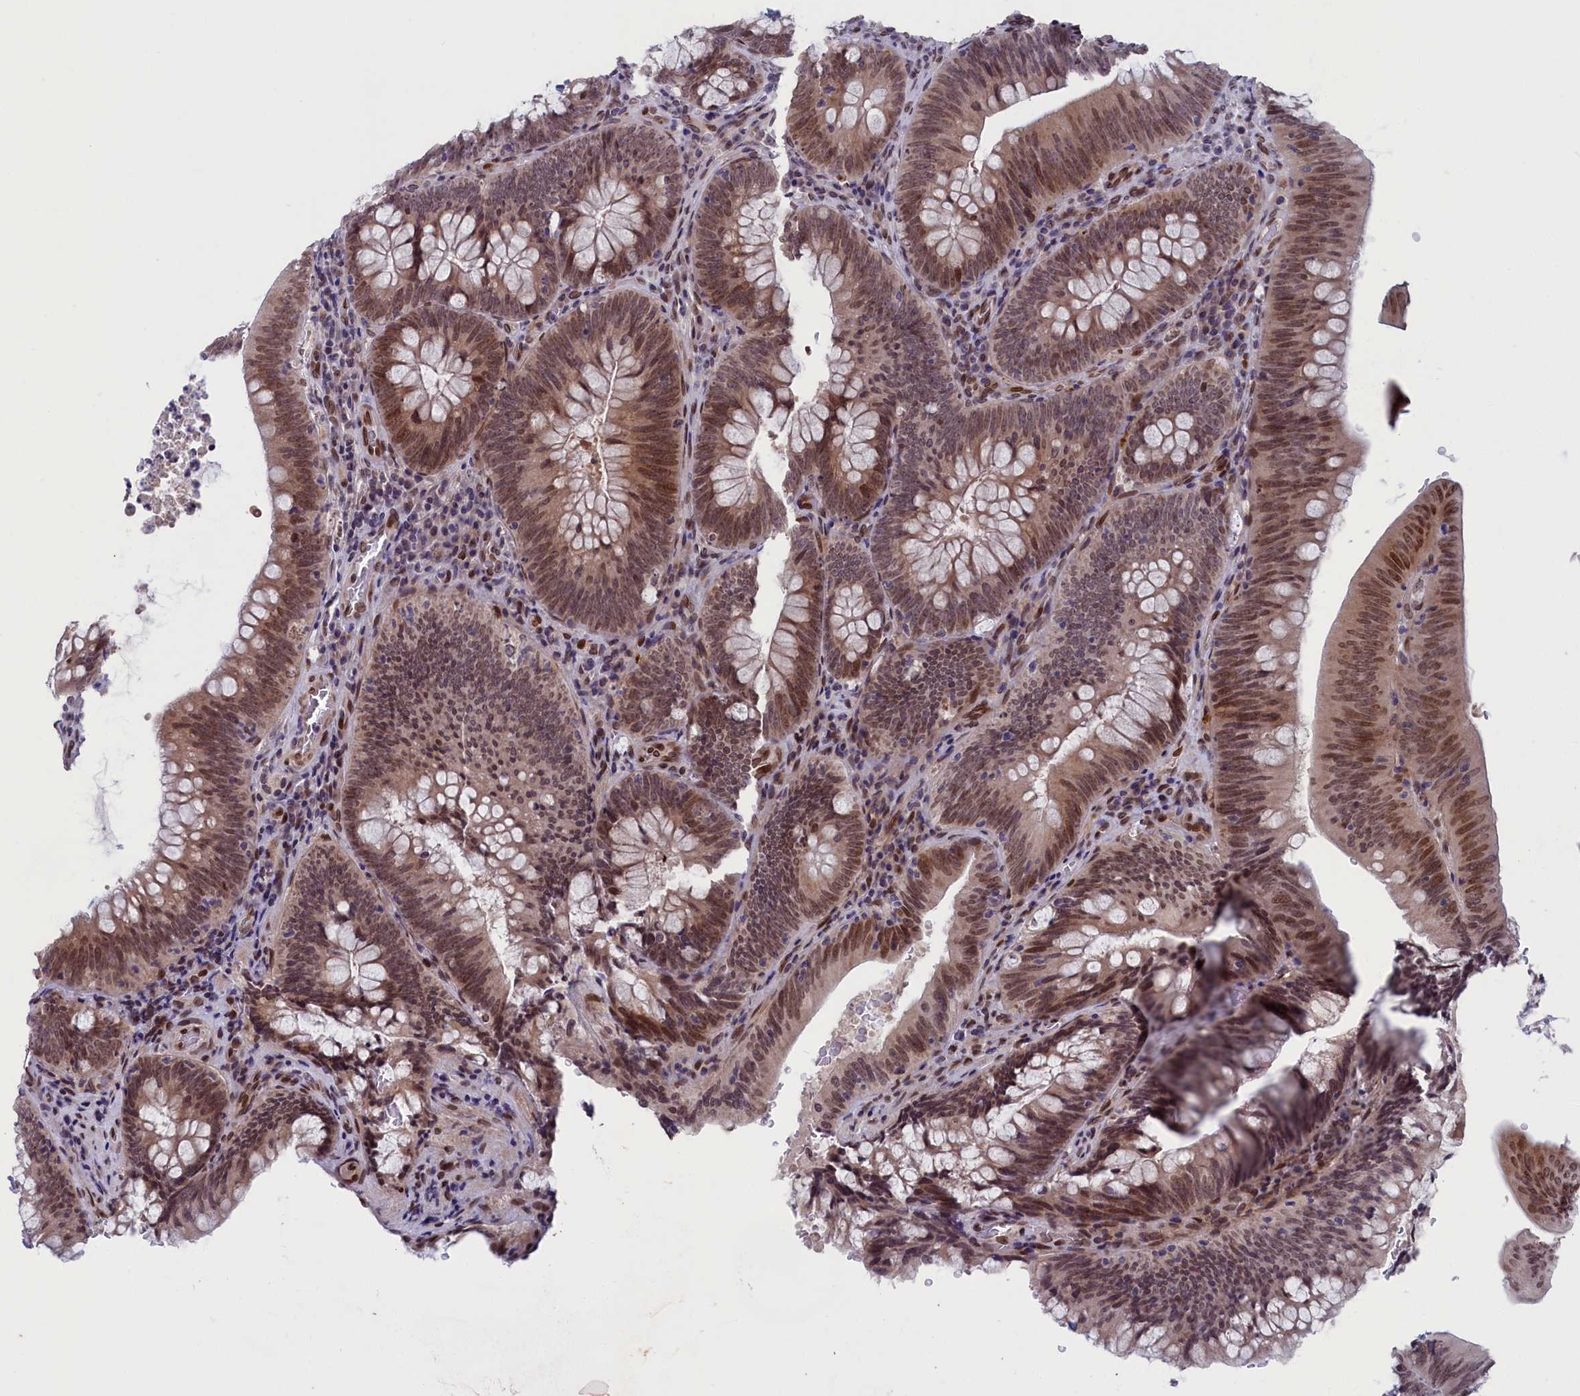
{"staining": {"intensity": "moderate", "quantity": ">75%", "location": "nuclear"}, "tissue": "colorectal cancer", "cell_type": "Tumor cells", "image_type": "cancer", "snomed": [{"axis": "morphology", "description": "Normal tissue, NOS"}, {"axis": "topography", "description": "Colon"}], "caption": "The image demonstrates staining of colorectal cancer, revealing moderate nuclear protein staining (brown color) within tumor cells. (Brightfield microscopy of DAB IHC at high magnification).", "gene": "GPSM1", "patient": {"sex": "female", "age": 82}}